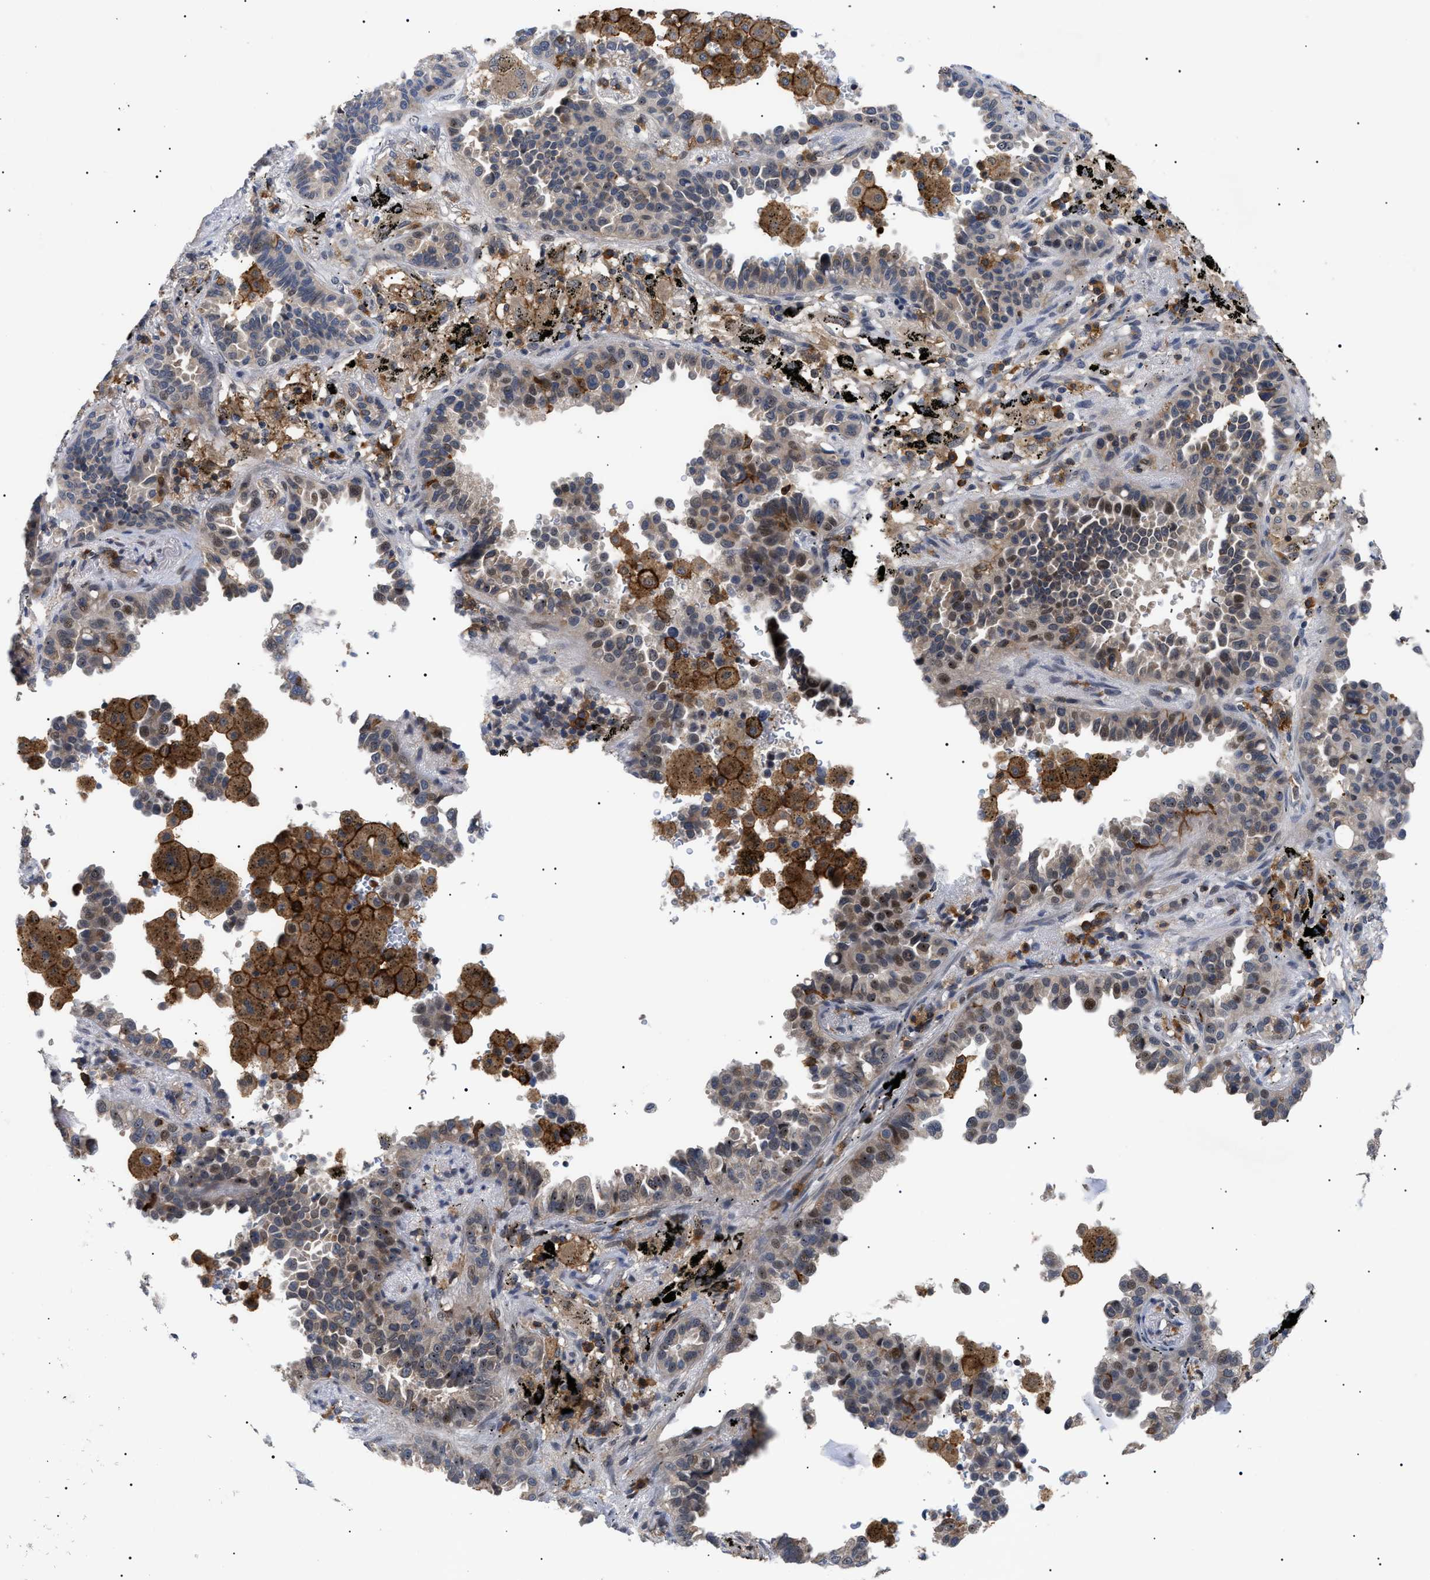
{"staining": {"intensity": "weak", "quantity": "25%-75%", "location": "cytoplasmic/membranous"}, "tissue": "lung cancer", "cell_type": "Tumor cells", "image_type": "cancer", "snomed": [{"axis": "morphology", "description": "Normal tissue, NOS"}, {"axis": "morphology", "description": "Adenocarcinoma, NOS"}, {"axis": "topography", "description": "Lung"}], "caption": "Lung cancer (adenocarcinoma) stained with a protein marker shows weak staining in tumor cells.", "gene": "CD300A", "patient": {"sex": "male", "age": 59}}